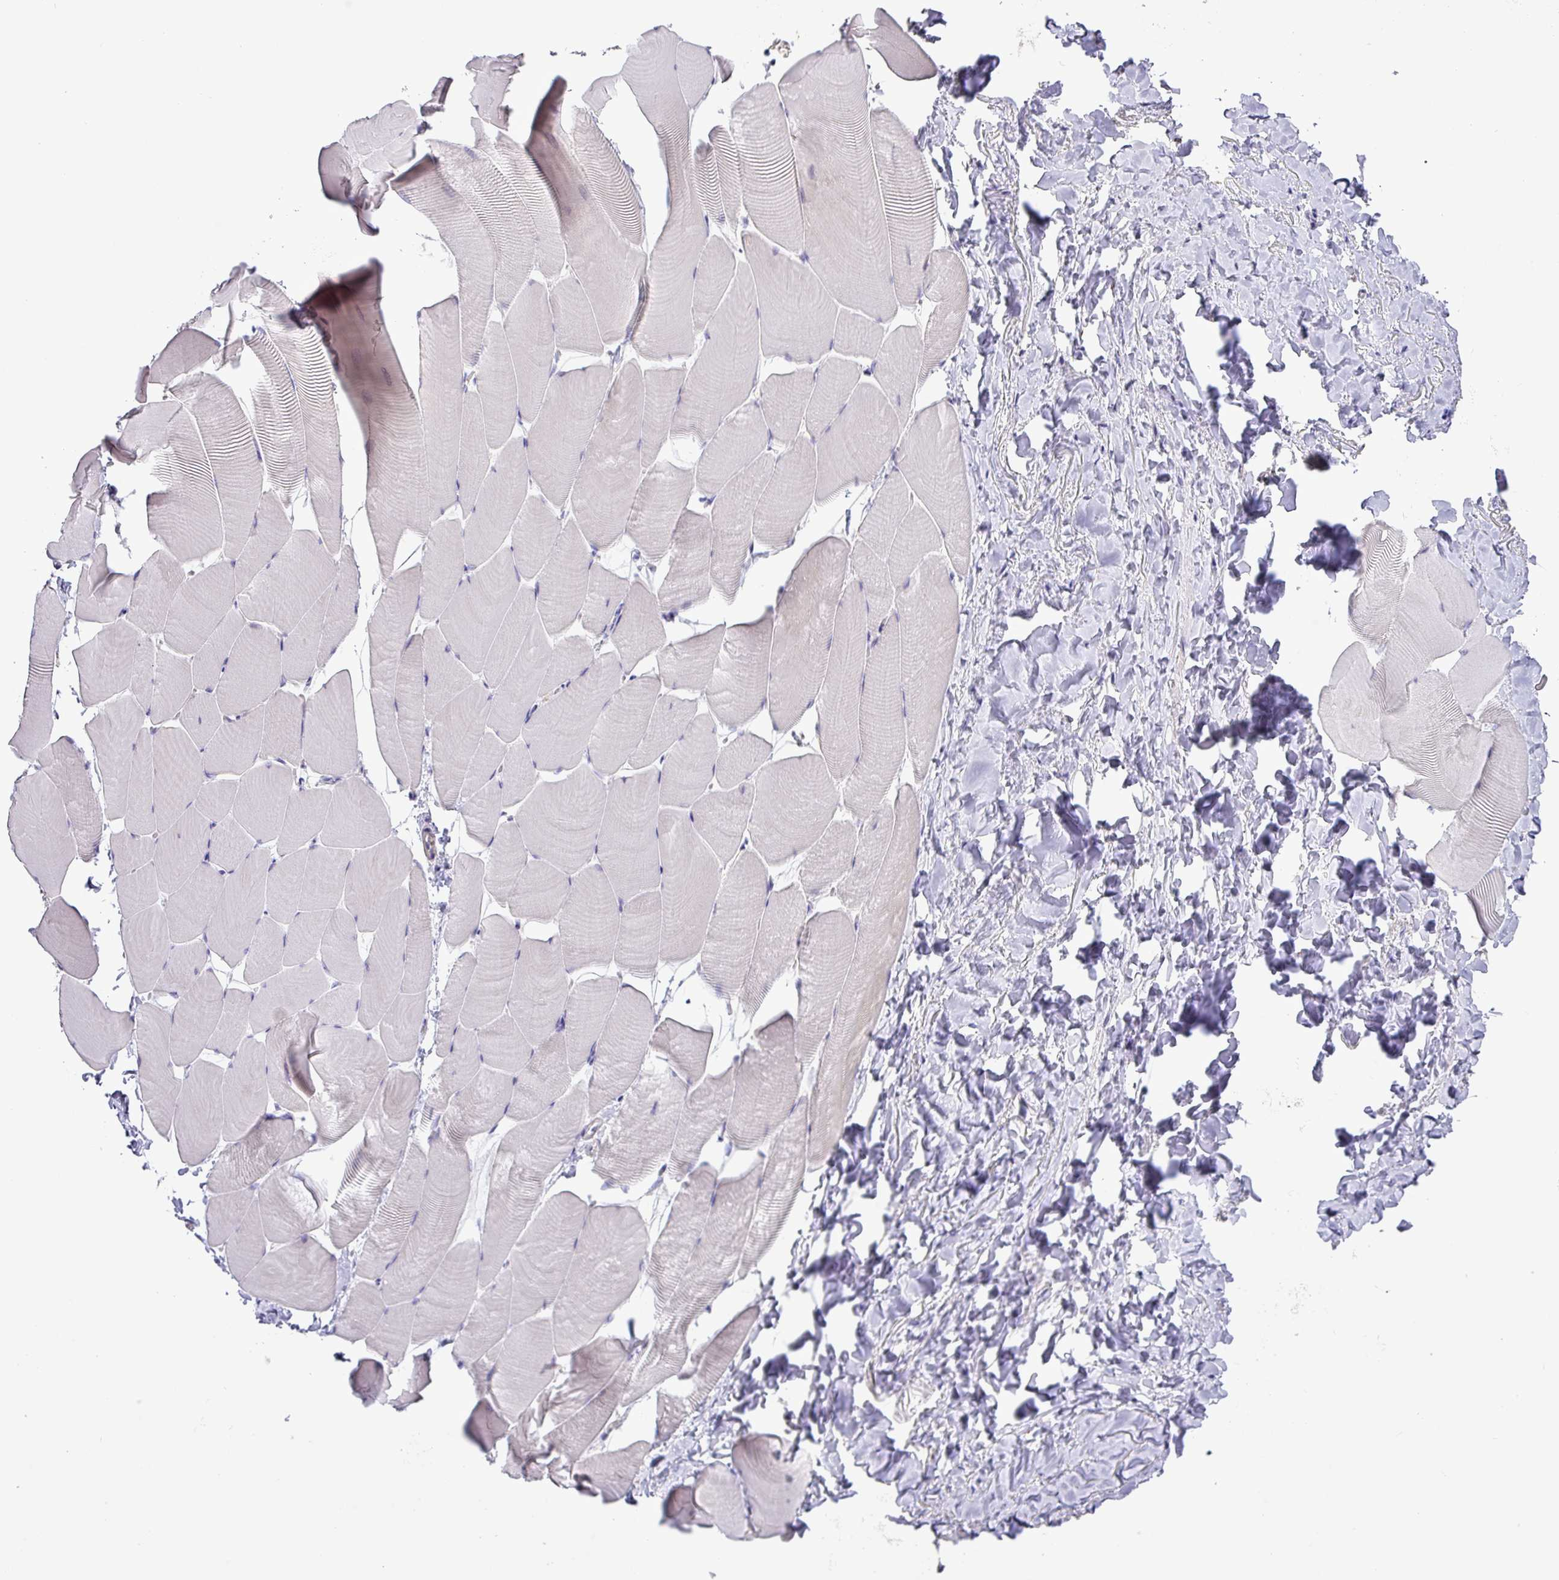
{"staining": {"intensity": "negative", "quantity": "none", "location": "none"}, "tissue": "skeletal muscle", "cell_type": "Myocytes", "image_type": "normal", "snomed": [{"axis": "morphology", "description": "Normal tissue, NOS"}, {"axis": "topography", "description": "Skeletal muscle"}], "caption": "Immunohistochemistry (IHC) histopathology image of benign skeletal muscle: human skeletal muscle stained with DAB (3,3'-diaminobenzidine) exhibits no significant protein expression in myocytes.", "gene": "GALNT12", "patient": {"sex": "male", "age": 25}}